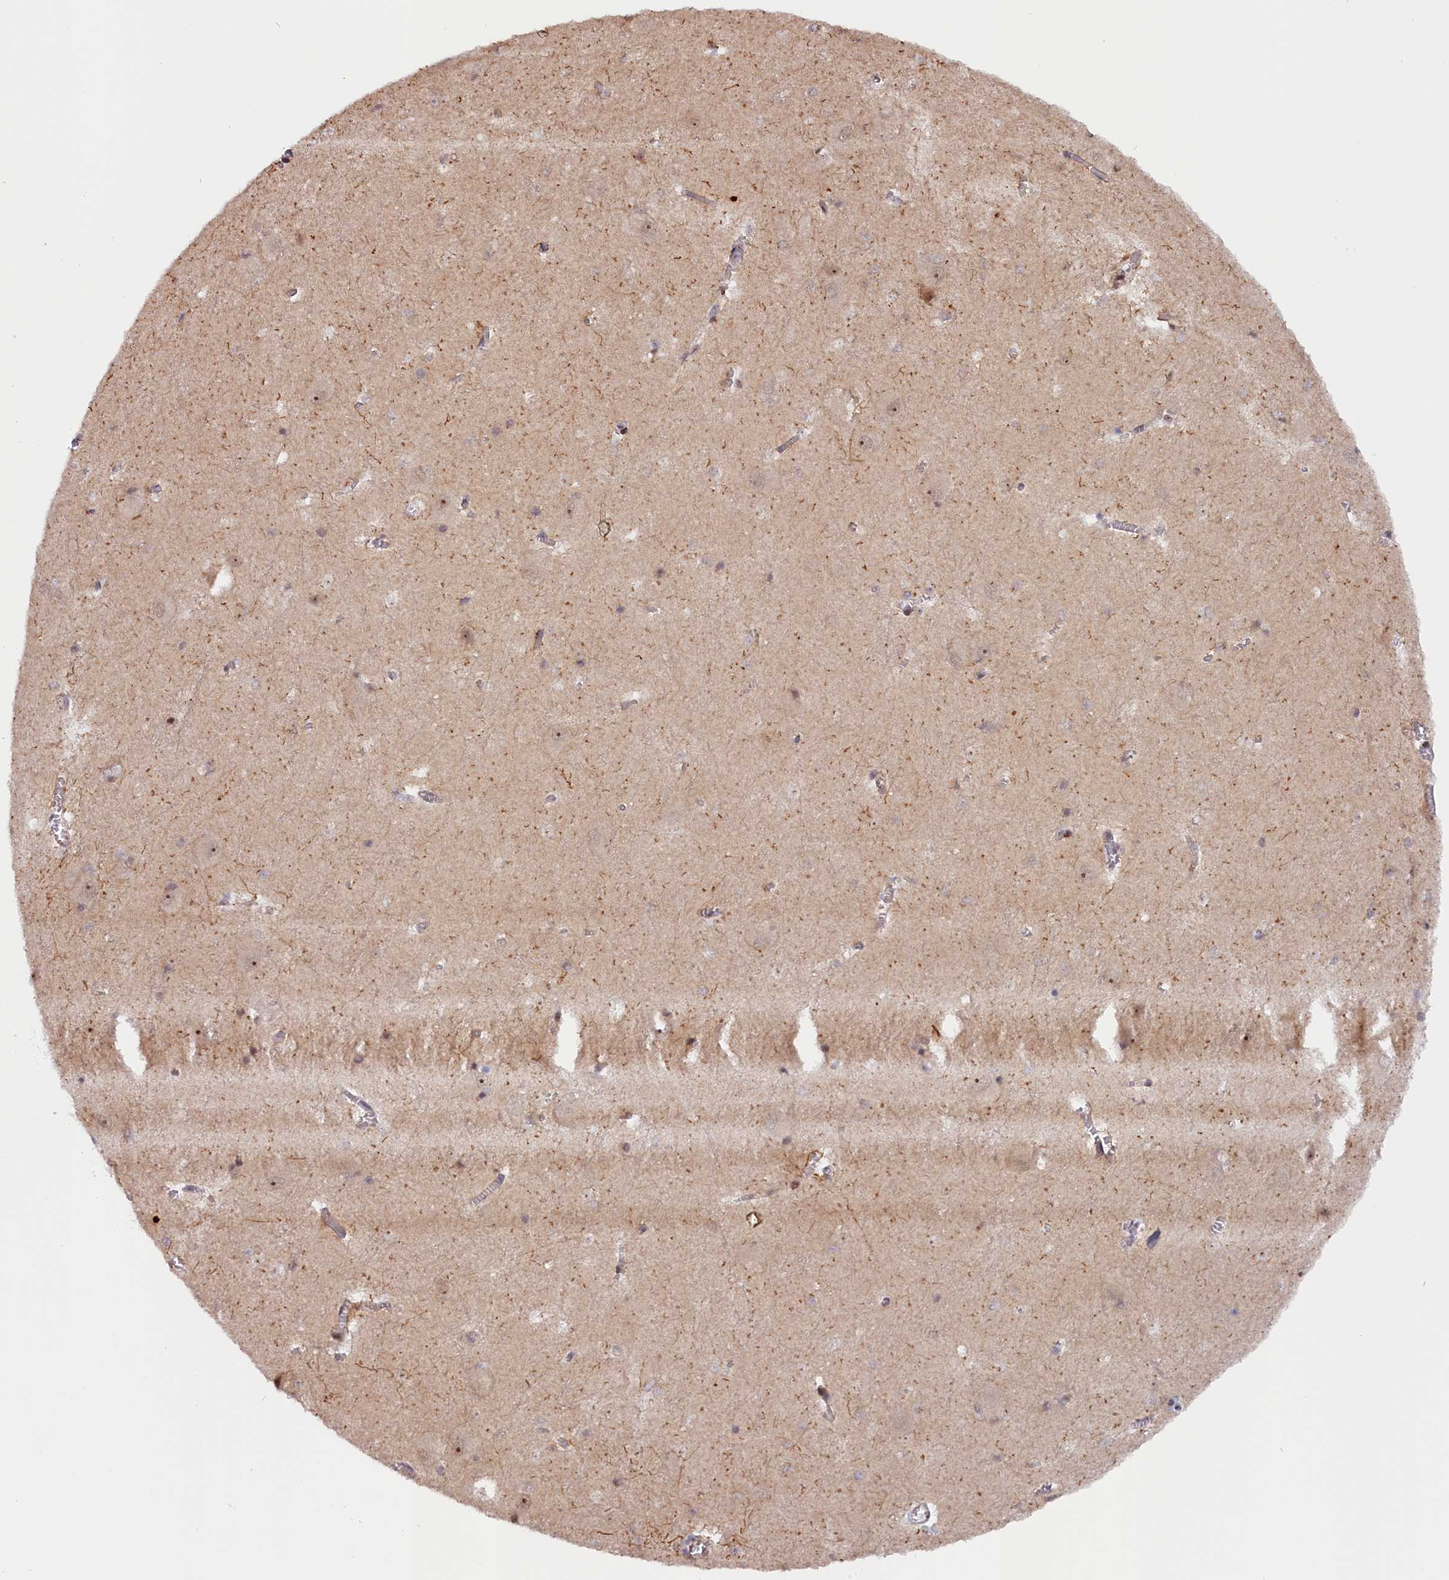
{"staining": {"intensity": "negative", "quantity": "none", "location": "none"}, "tissue": "caudate", "cell_type": "Glial cells", "image_type": "normal", "snomed": [{"axis": "morphology", "description": "Normal tissue, NOS"}, {"axis": "topography", "description": "Lateral ventricle wall"}], "caption": "IHC of normal caudate exhibits no staining in glial cells. The staining was performed using DAB to visualize the protein expression in brown, while the nuclei were stained in blue with hematoxylin (Magnification: 20x).", "gene": "ANKRD24", "patient": {"sex": "male", "age": 37}}